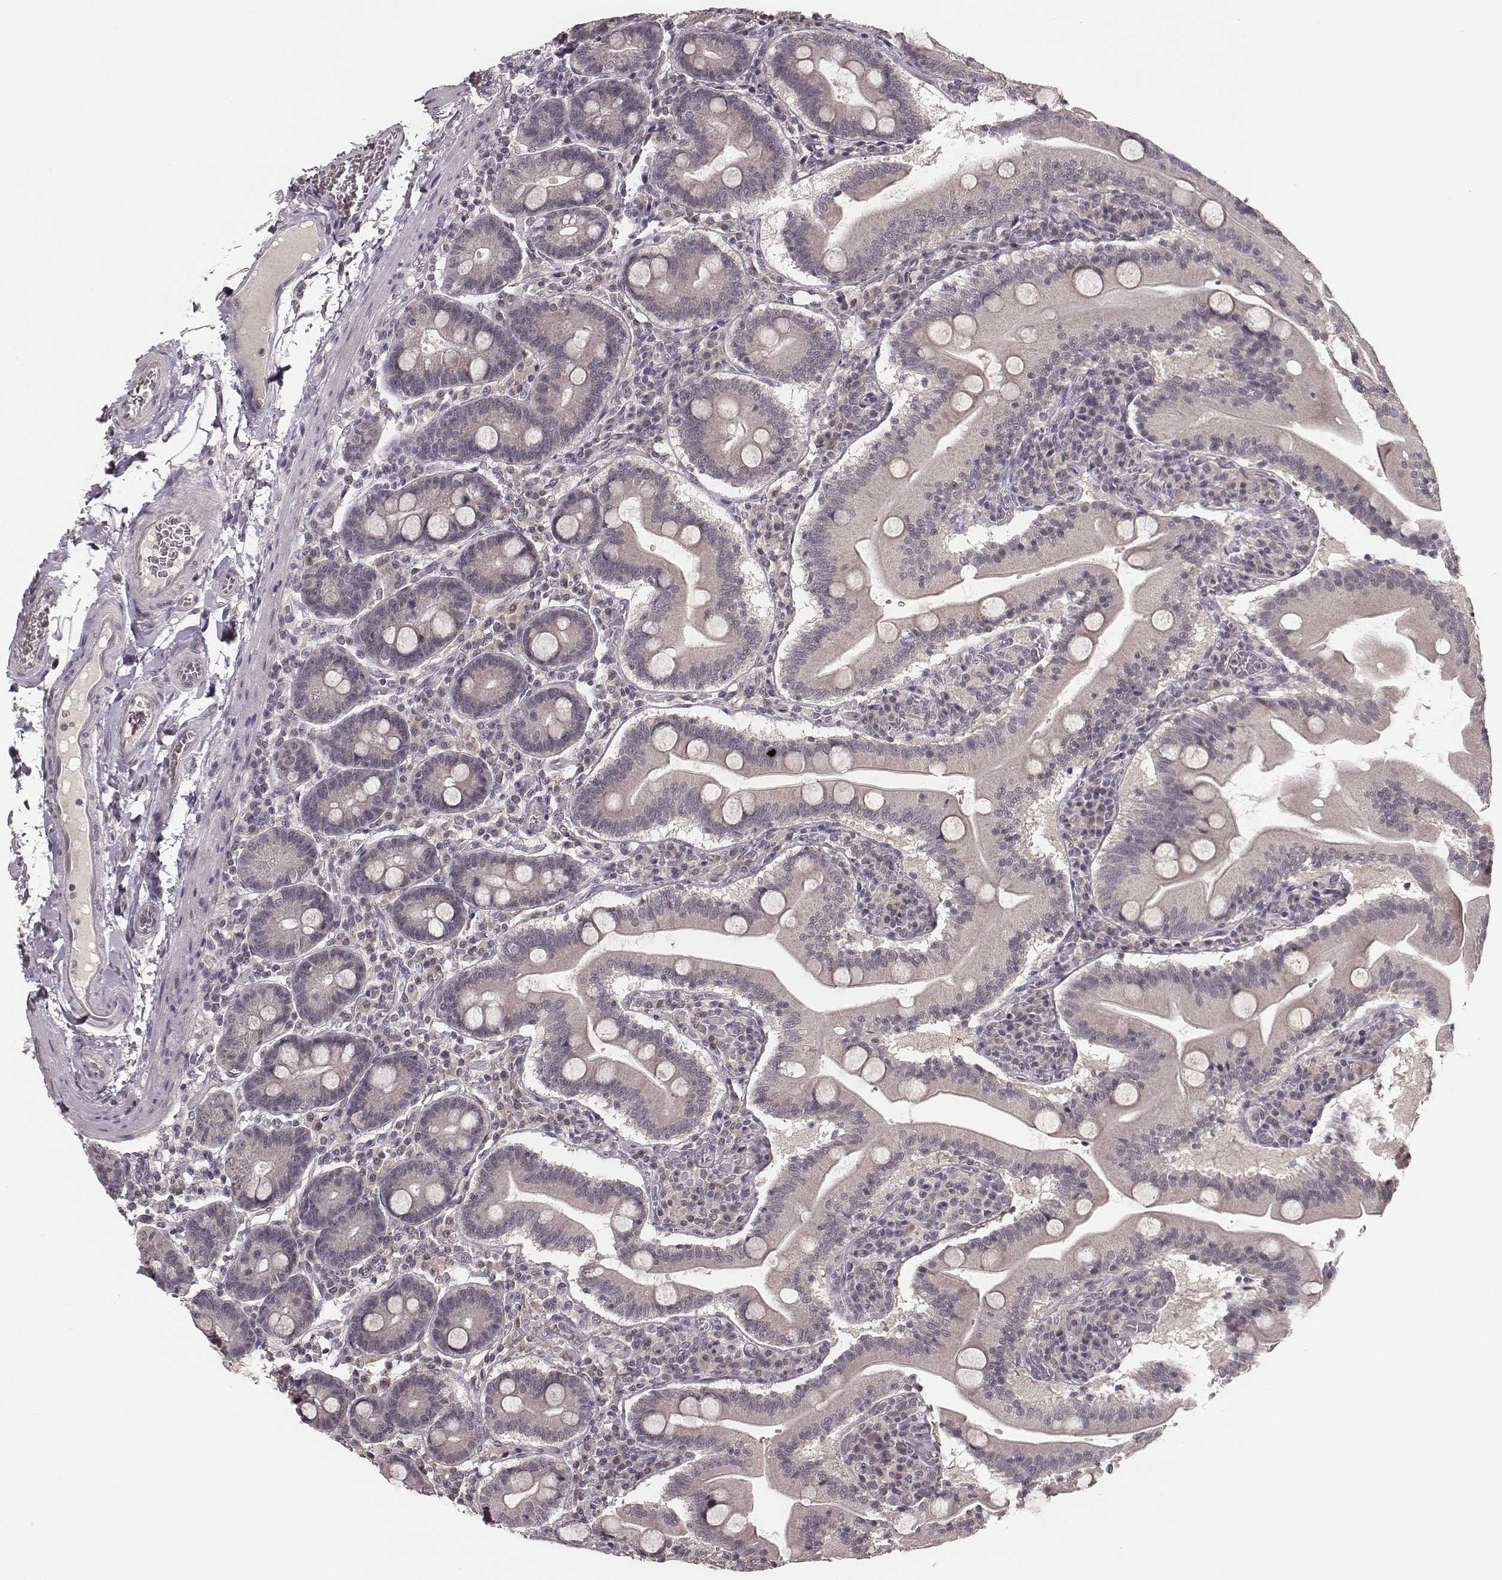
{"staining": {"intensity": "negative", "quantity": "none", "location": "none"}, "tissue": "small intestine", "cell_type": "Glandular cells", "image_type": "normal", "snomed": [{"axis": "morphology", "description": "Normal tissue, NOS"}, {"axis": "topography", "description": "Small intestine"}], "caption": "High power microscopy photomicrograph of an IHC micrograph of normal small intestine, revealing no significant positivity in glandular cells.", "gene": "LY6K", "patient": {"sex": "male", "age": 37}}